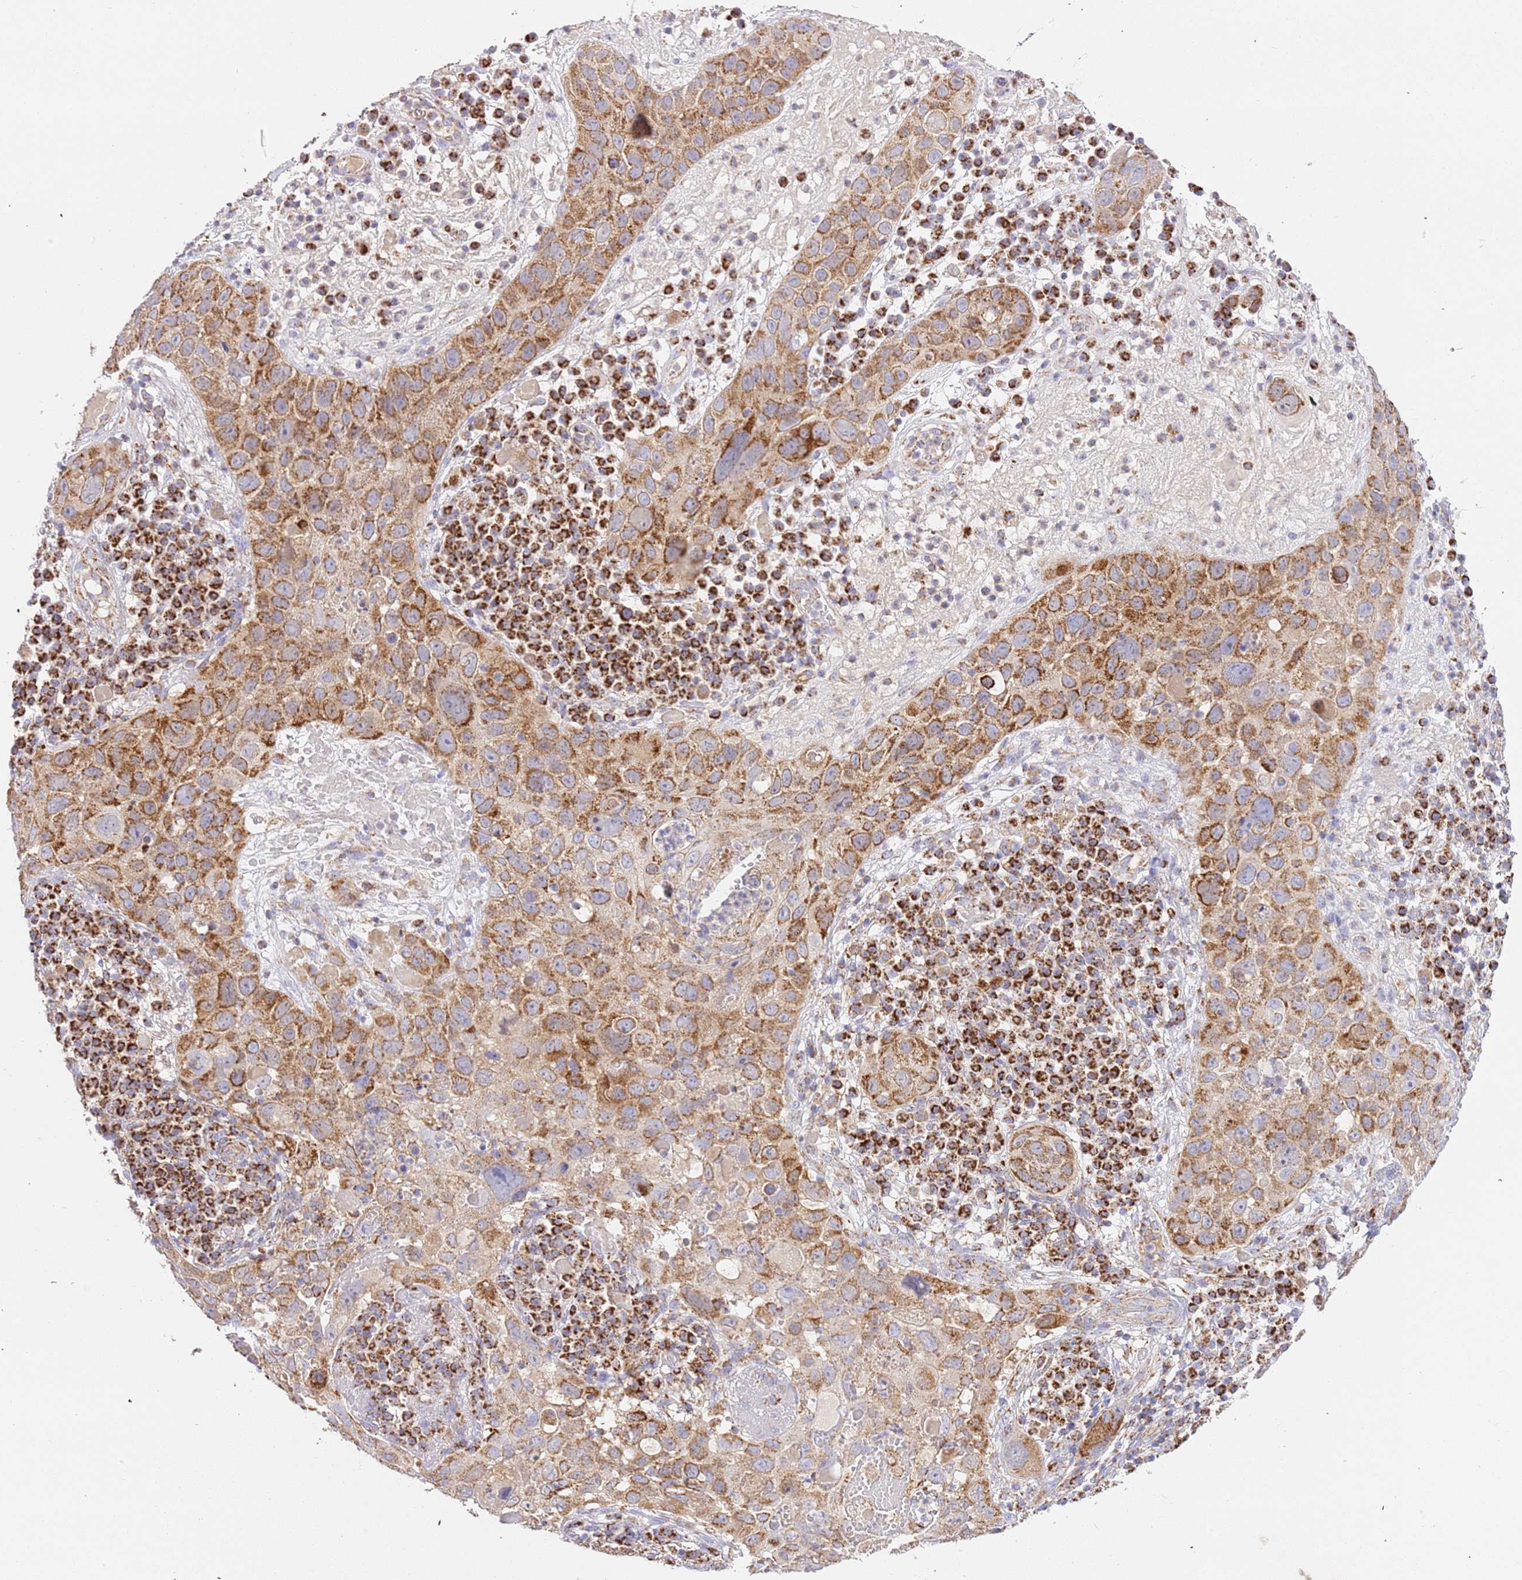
{"staining": {"intensity": "strong", "quantity": ">75%", "location": "cytoplasmic/membranous"}, "tissue": "skin cancer", "cell_type": "Tumor cells", "image_type": "cancer", "snomed": [{"axis": "morphology", "description": "Squamous cell carcinoma in situ, NOS"}, {"axis": "morphology", "description": "Squamous cell carcinoma, NOS"}, {"axis": "topography", "description": "Skin"}], "caption": "This photomicrograph demonstrates IHC staining of squamous cell carcinoma (skin), with high strong cytoplasmic/membranous staining in about >75% of tumor cells.", "gene": "ZBTB39", "patient": {"sex": "male", "age": 93}}